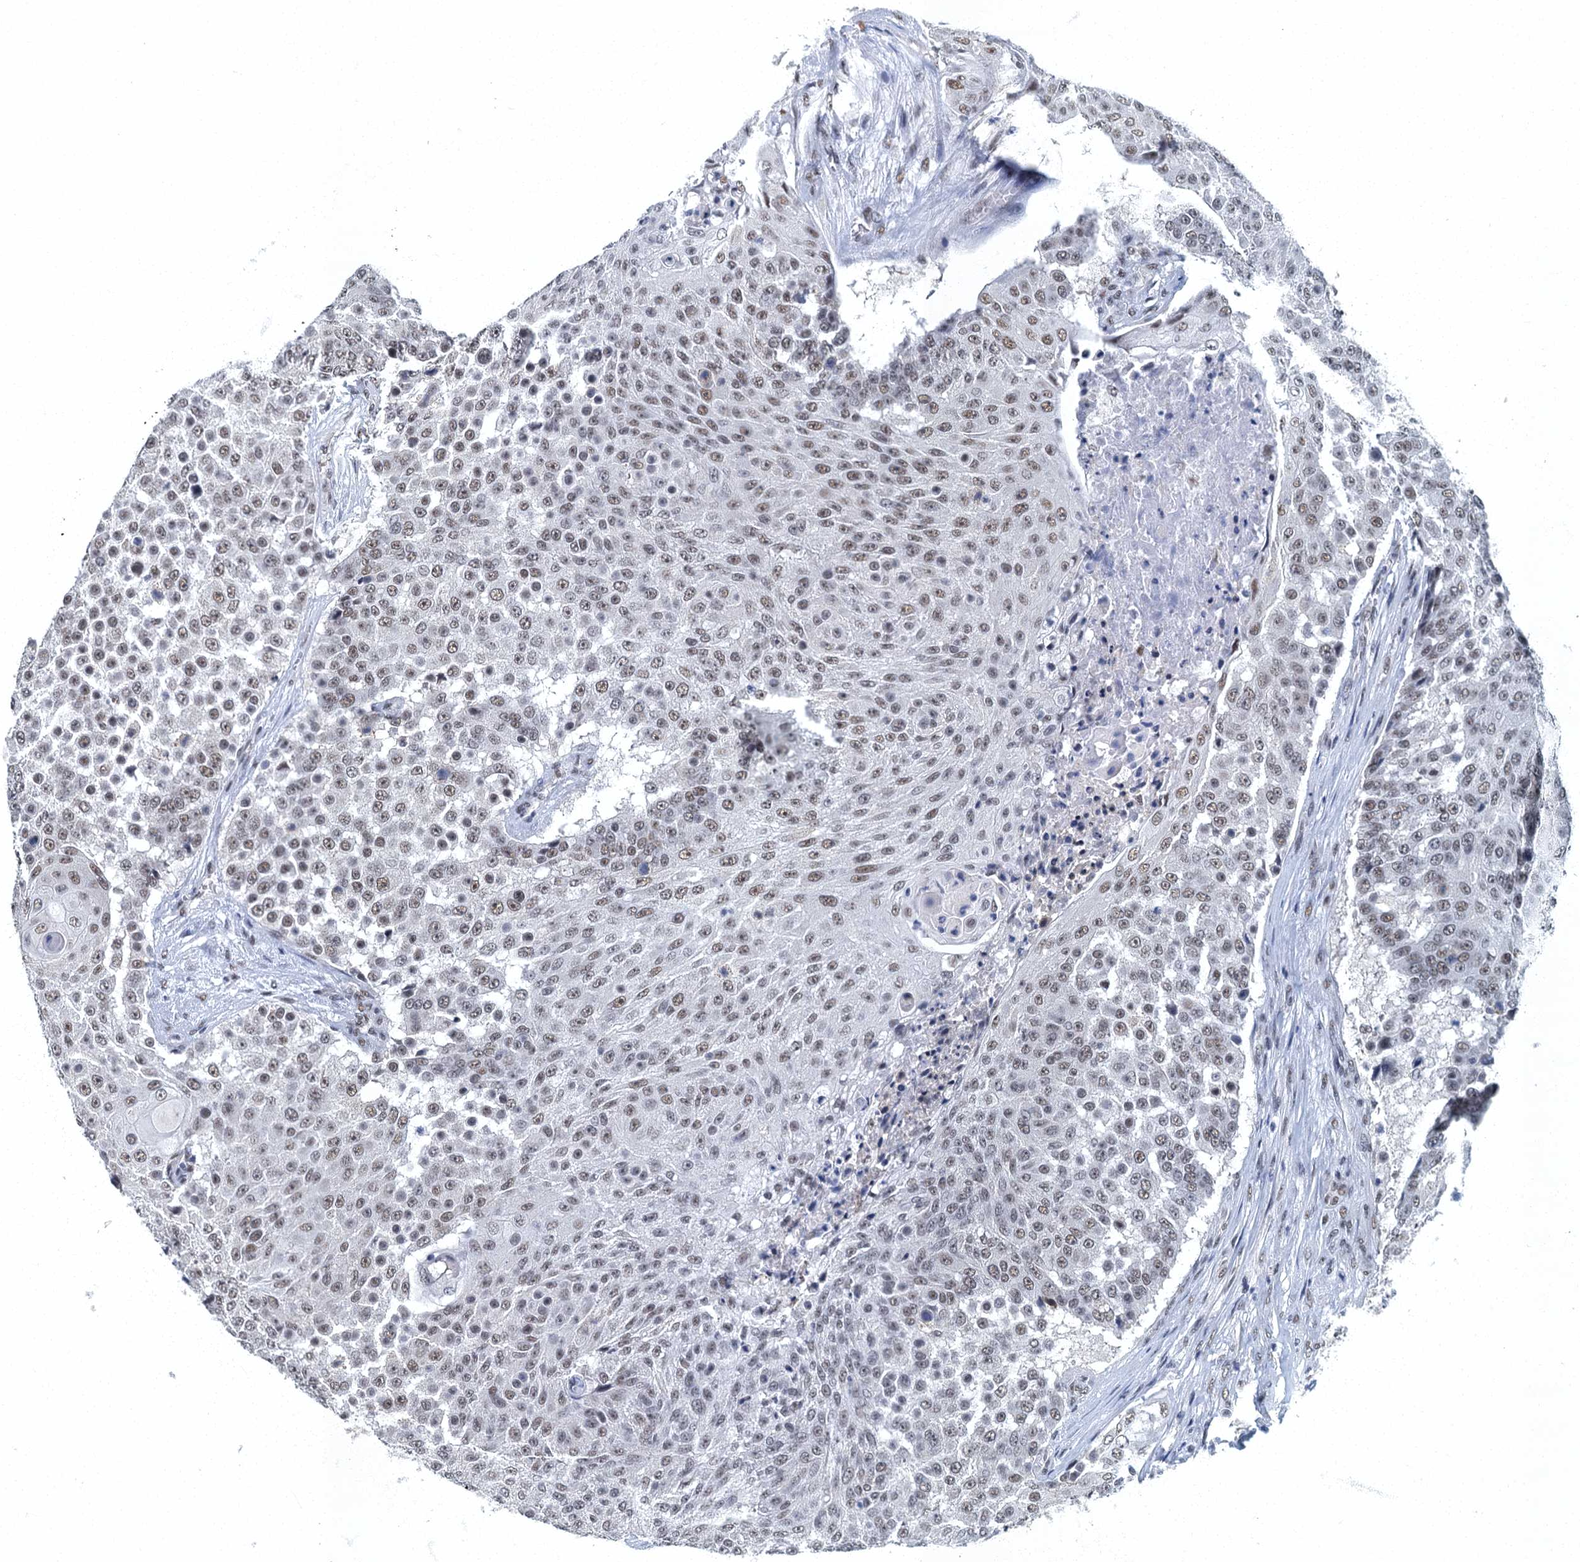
{"staining": {"intensity": "moderate", "quantity": "25%-75%", "location": "nuclear"}, "tissue": "urothelial cancer", "cell_type": "Tumor cells", "image_type": "cancer", "snomed": [{"axis": "morphology", "description": "Urothelial carcinoma, High grade"}, {"axis": "topography", "description": "Urinary bladder"}], "caption": "Immunohistochemical staining of human high-grade urothelial carcinoma displays medium levels of moderate nuclear protein positivity in approximately 25%-75% of tumor cells. (Brightfield microscopy of DAB IHC at high magnification).", "gene": "GADL1", "patient": {"sex": "female", "age": 63}}